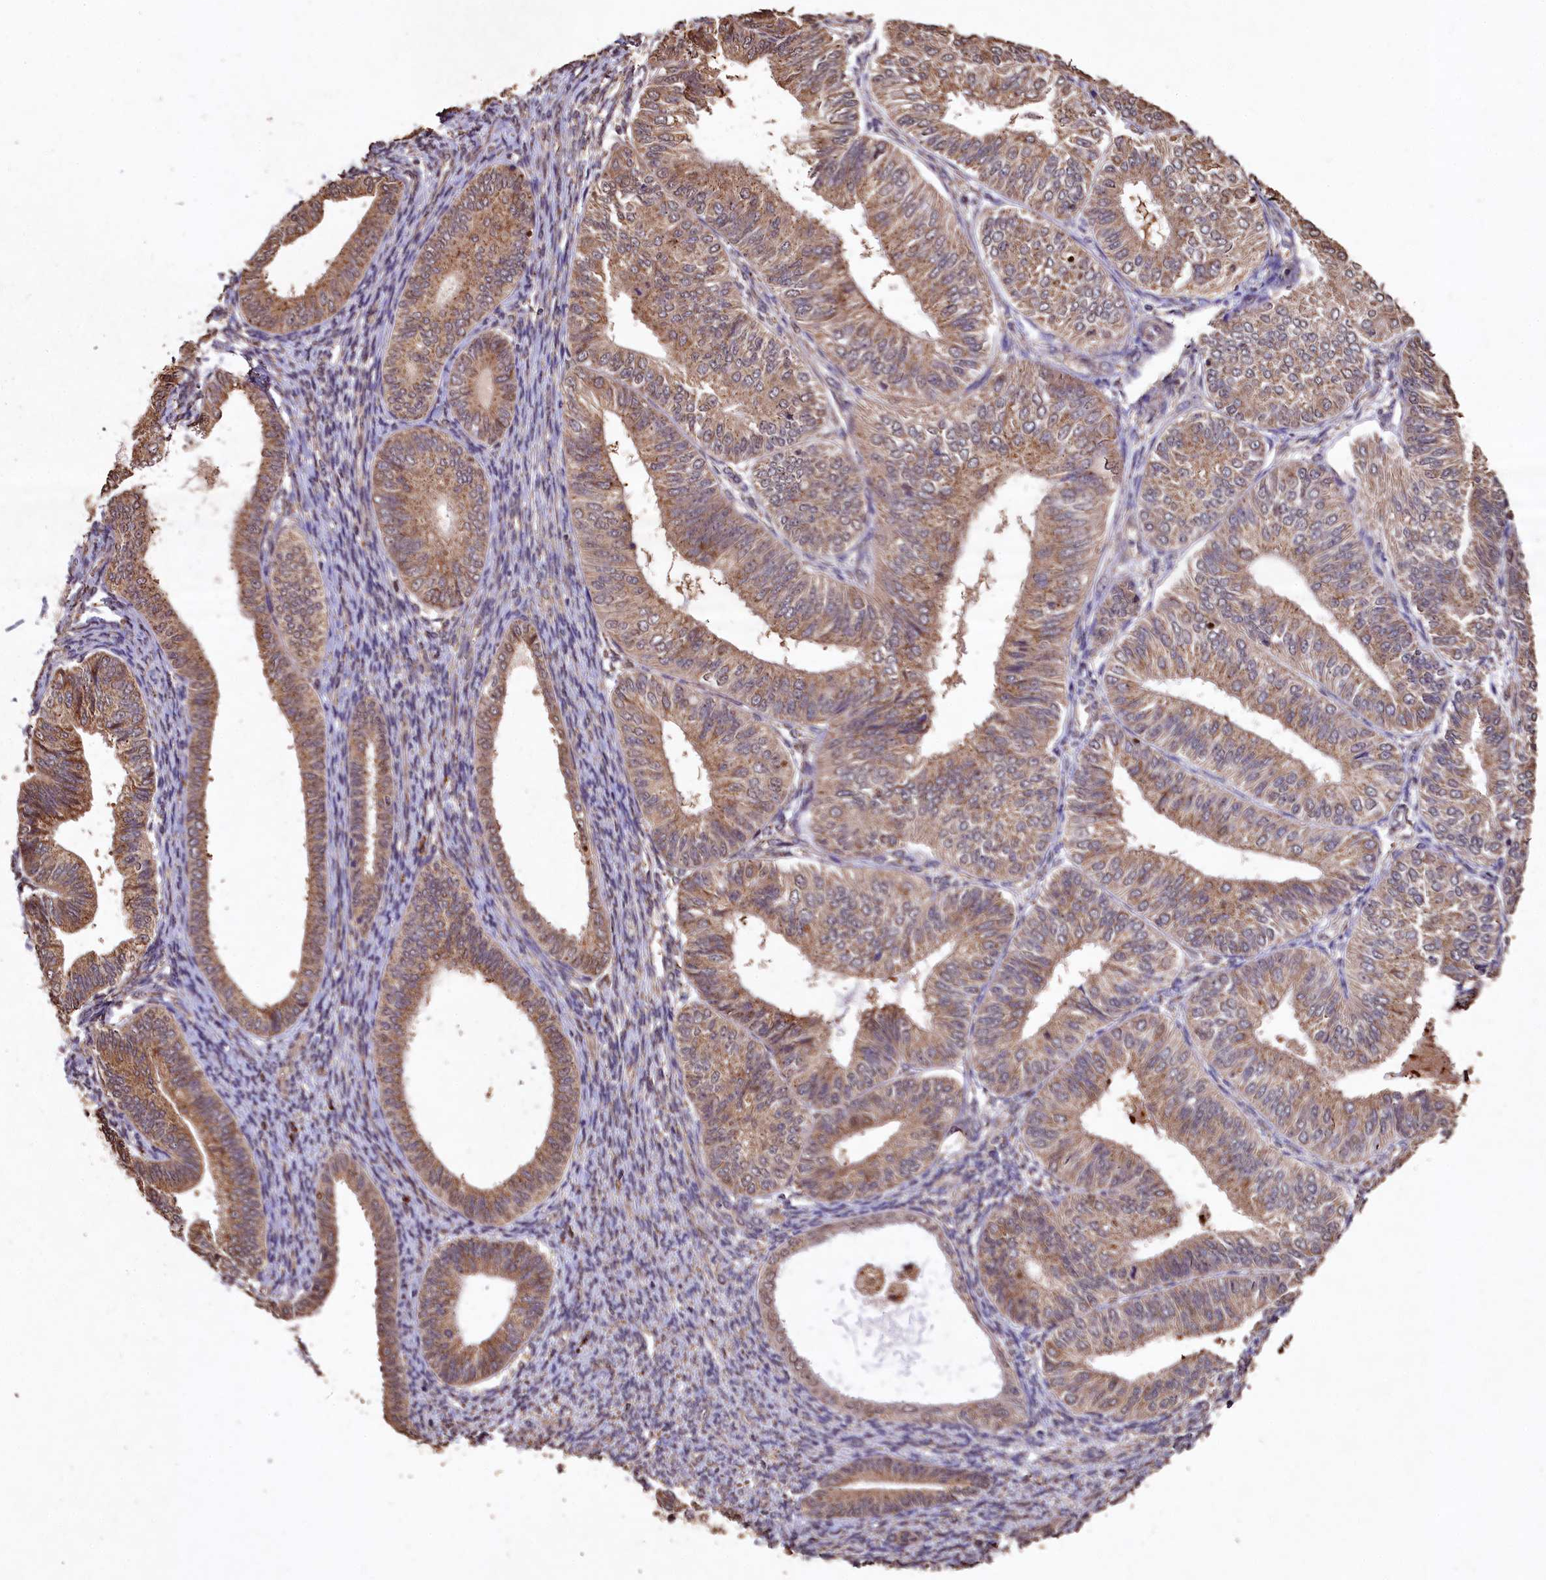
{"staining": {"intensity": "moderate", "quantity": ">75%", "location": "cytoplasmic/membranous"}, "tissue": "endometrial cancer", "cell_type": "Tumor cells", "image_type": "cancer", "snomed": [{"axis": "morphology", "description": "Adenocarcinoma, NOS"}, {"axis": "topography", "description": "Endometrium"}], "caption": "Immunohistochemistry (IHC) micrograph of endometrial cancer (adenocarcinoma) stained for a protein (brown), which displays medium levels of moderate cytoplasmic/membranous positivity in about >75% of tumor cells.", "gene": "LSM4", "patient": {"sex": "female", "age": 58}}